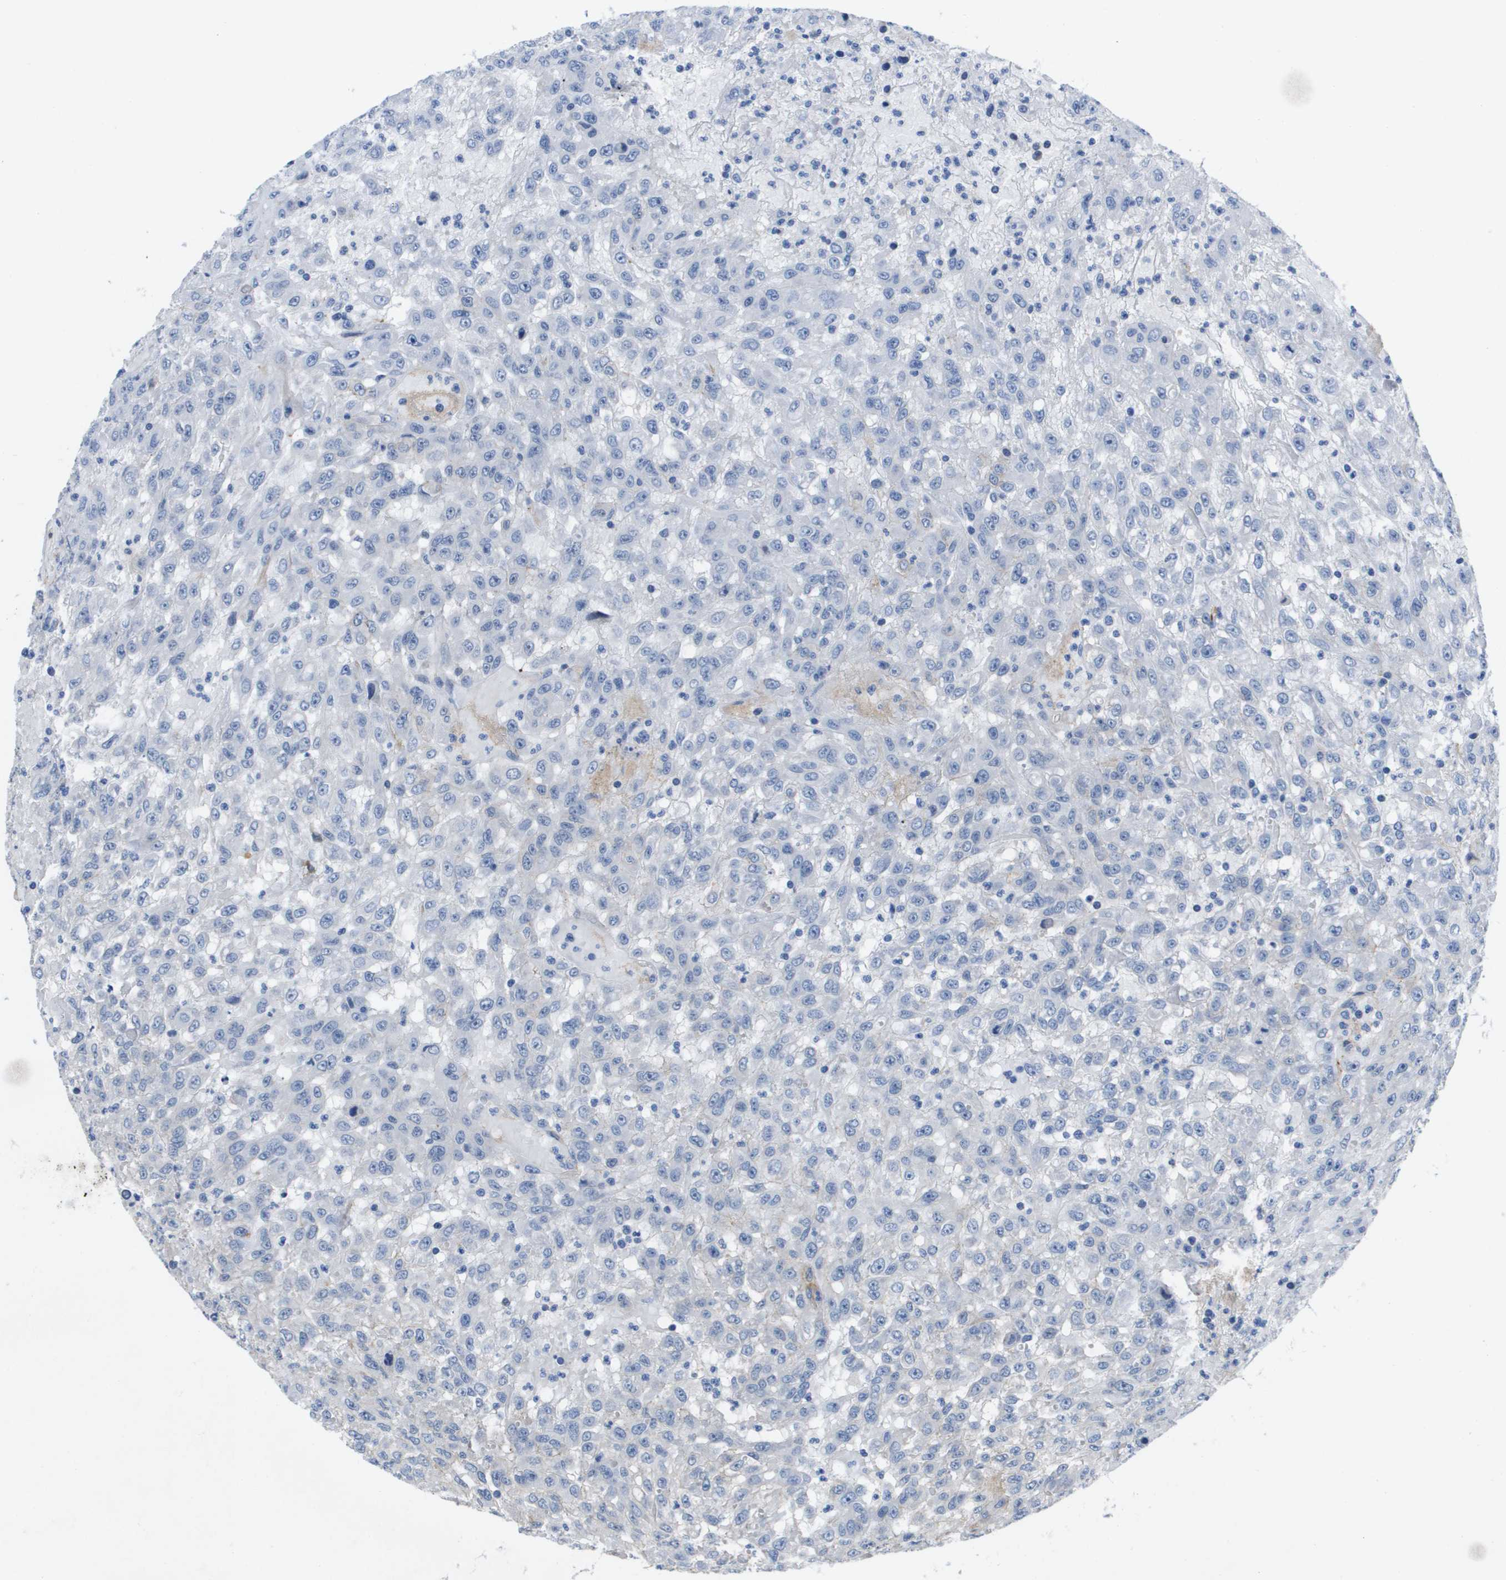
{"staining": {"intensity": "negative", "quantity": "none", "location": "none"}, "tissue": "urothelial cancer", "cell_type": "Tumor cells", "image_type": "cancer", "snomed": [{"axis": "morphology", "description": "Urothelial carcinoma, High grade"}, {"axis": "topography", "description": "Urinary bladder"}], "caption": "Immunohistochemistry (IHC) image of neoplastic tissue: human urothelial cancer stained with DAB (3,3'-diaminobenzidine) shows no significant protein positivity in tumor cells.", "gene": "LPP", "patient": {"sex": "male", "age": 46}}